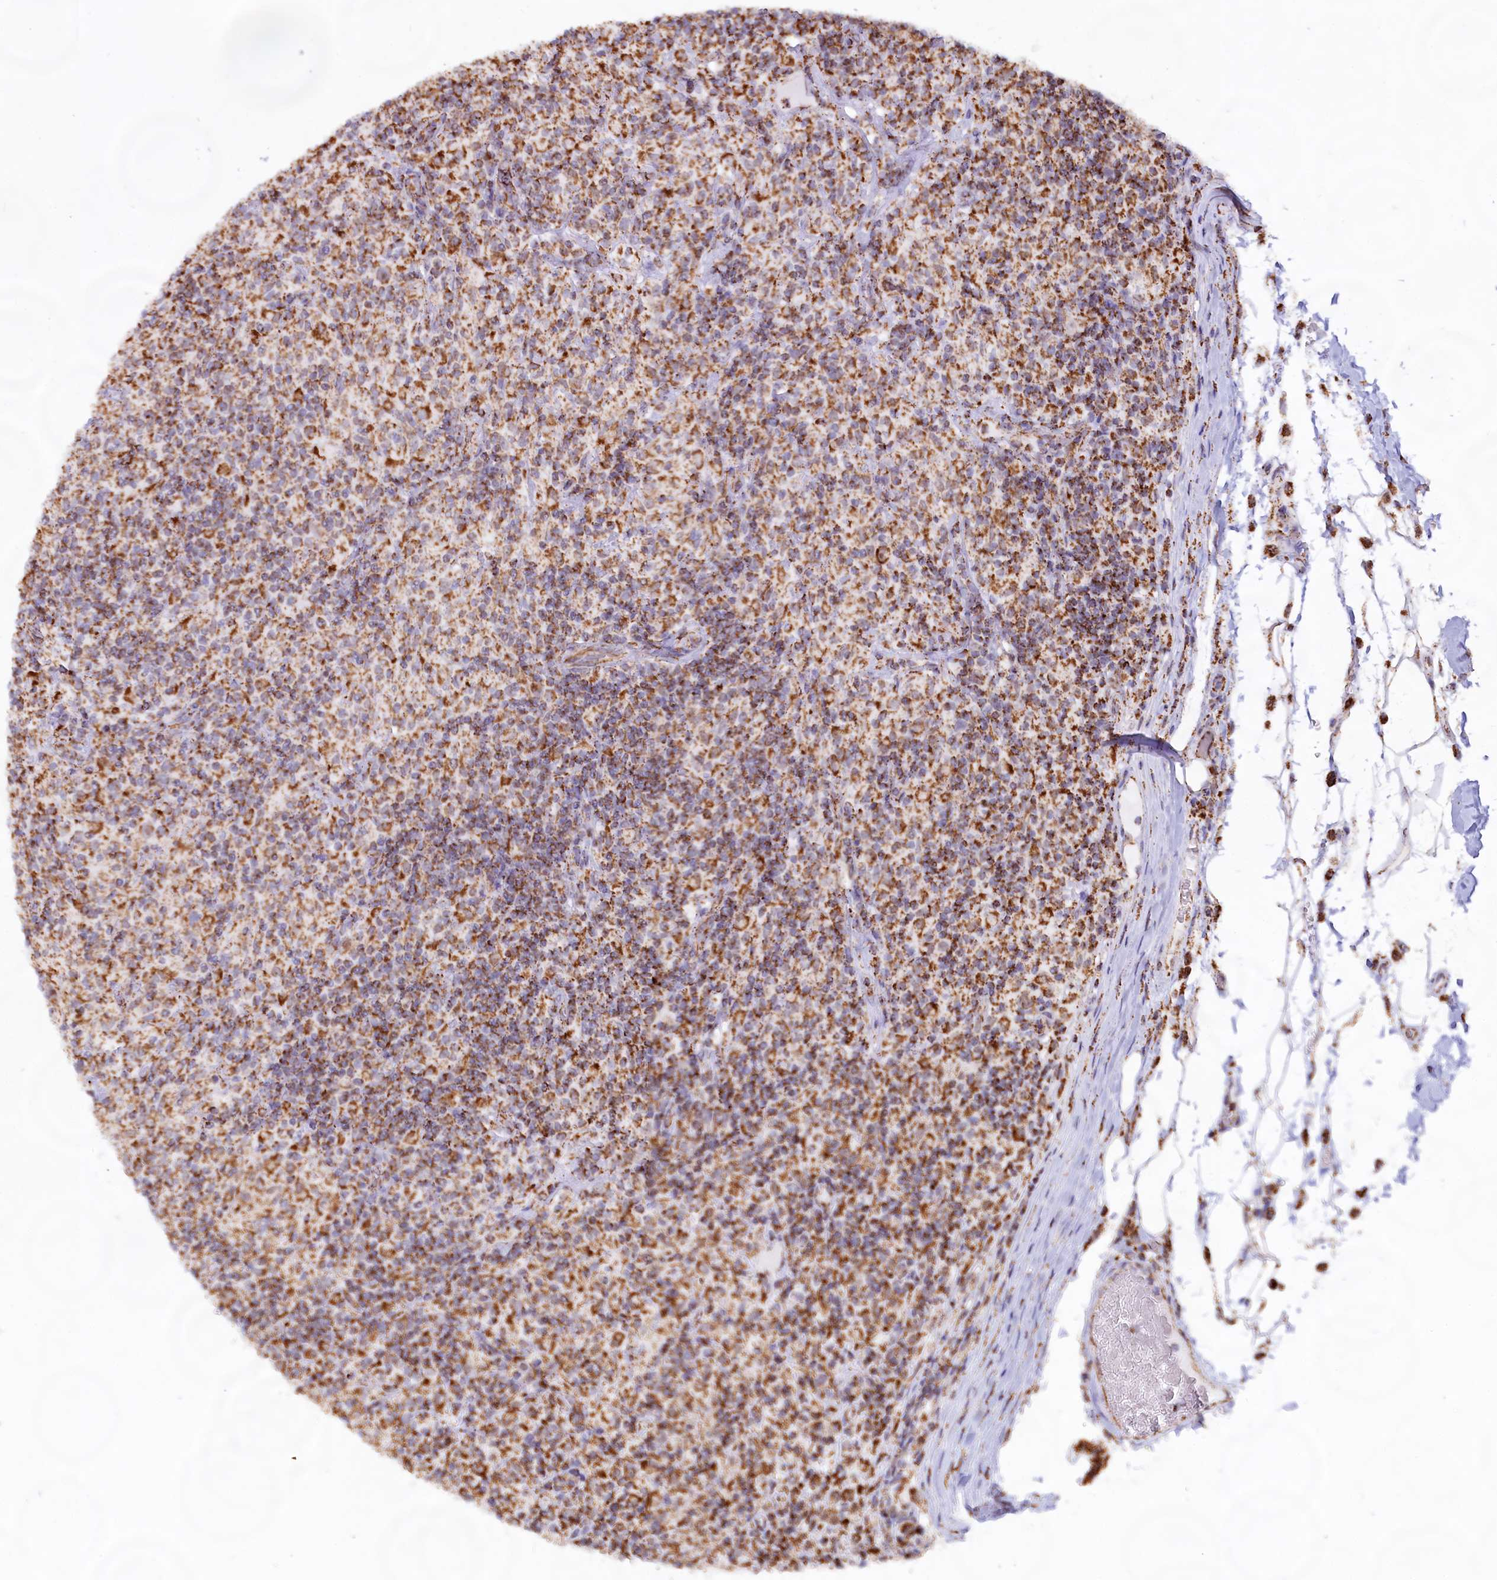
{"staining": {"intensity": "moderate", "quantity": ">75%", "location": "cytoplasmic/membranous"}, "tissue": "lymphoma", "cell_type": "Tumor cells", "image_type": "cancer", "snomed": [{"axis": "morphology", "description": "Hodgkin's disease, NOS"}, {"axis": "topography", "description": "Lymph node"}], "caption": "There is medium levels of moderate cytoplasmic/membranous expression in tumor cells of Hodgkin's disease, as demonstrated by immunohistochemical staining (brown color).", "gene": "C1D", "patient": {"sex": "male", "age": 70}}